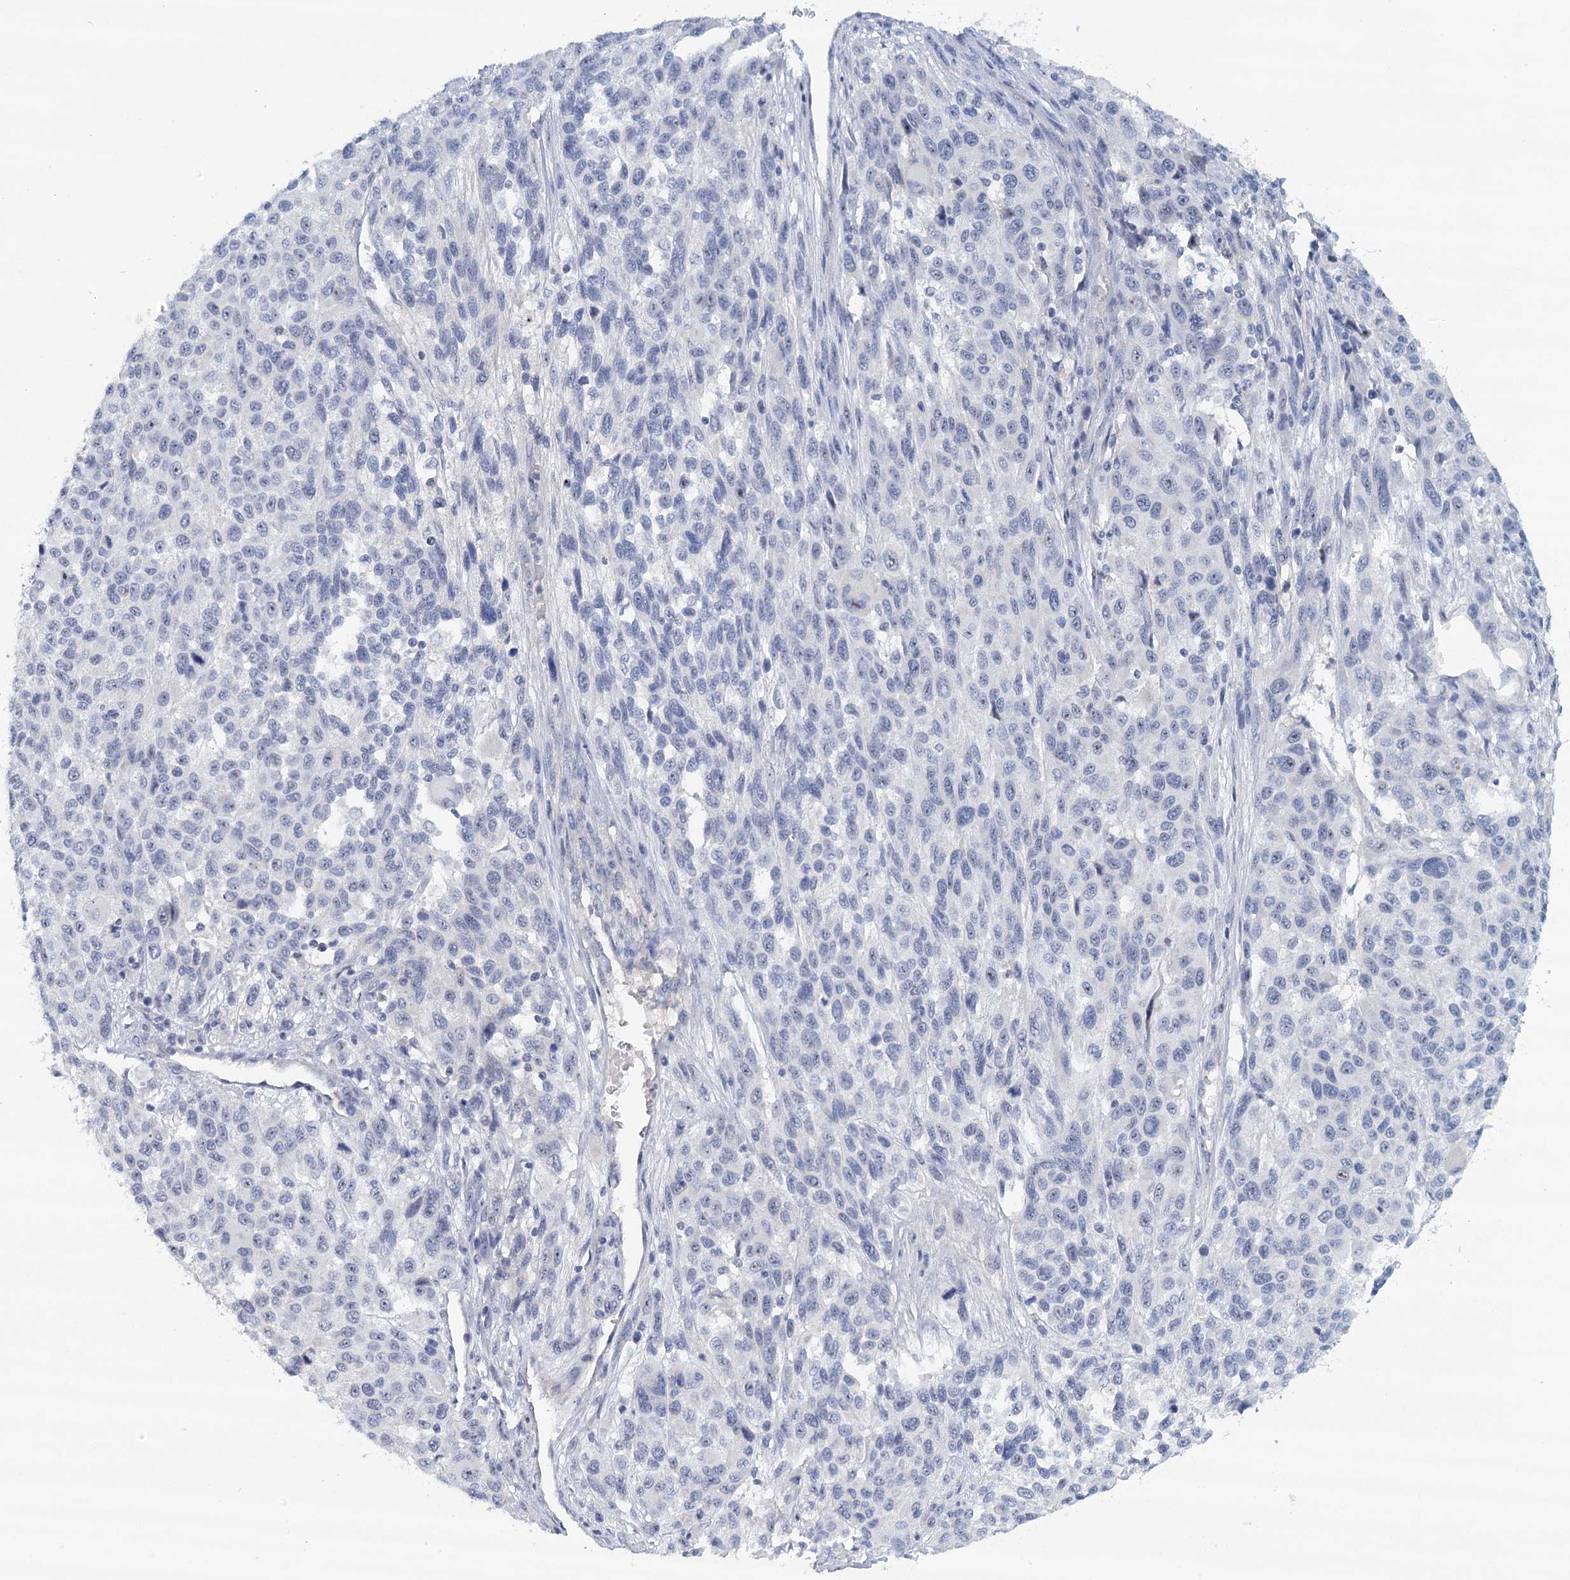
{"staining": {"intensity": "negative", "quantity": "none", "location": "none"}, "tissue": "melanoma", "cell_type": "Tumor cells", "image_type": "cancer", "snomed": [{"axis": "morphology", "description": "Malignant melanoma, Metastatic site"}, {"axis": "topography", "description": "Lymph node"}], "caption": "Immunohistochemical staining of malignant melanoma (metastatic site) demonstrates no significant positivity in tumor cells. The staining is performed using DAB brown chromogen with nuclei counter-stained in using hematoxylin.", "gene": "RBM43", "patient": {"sex": "male", "age": 61}}